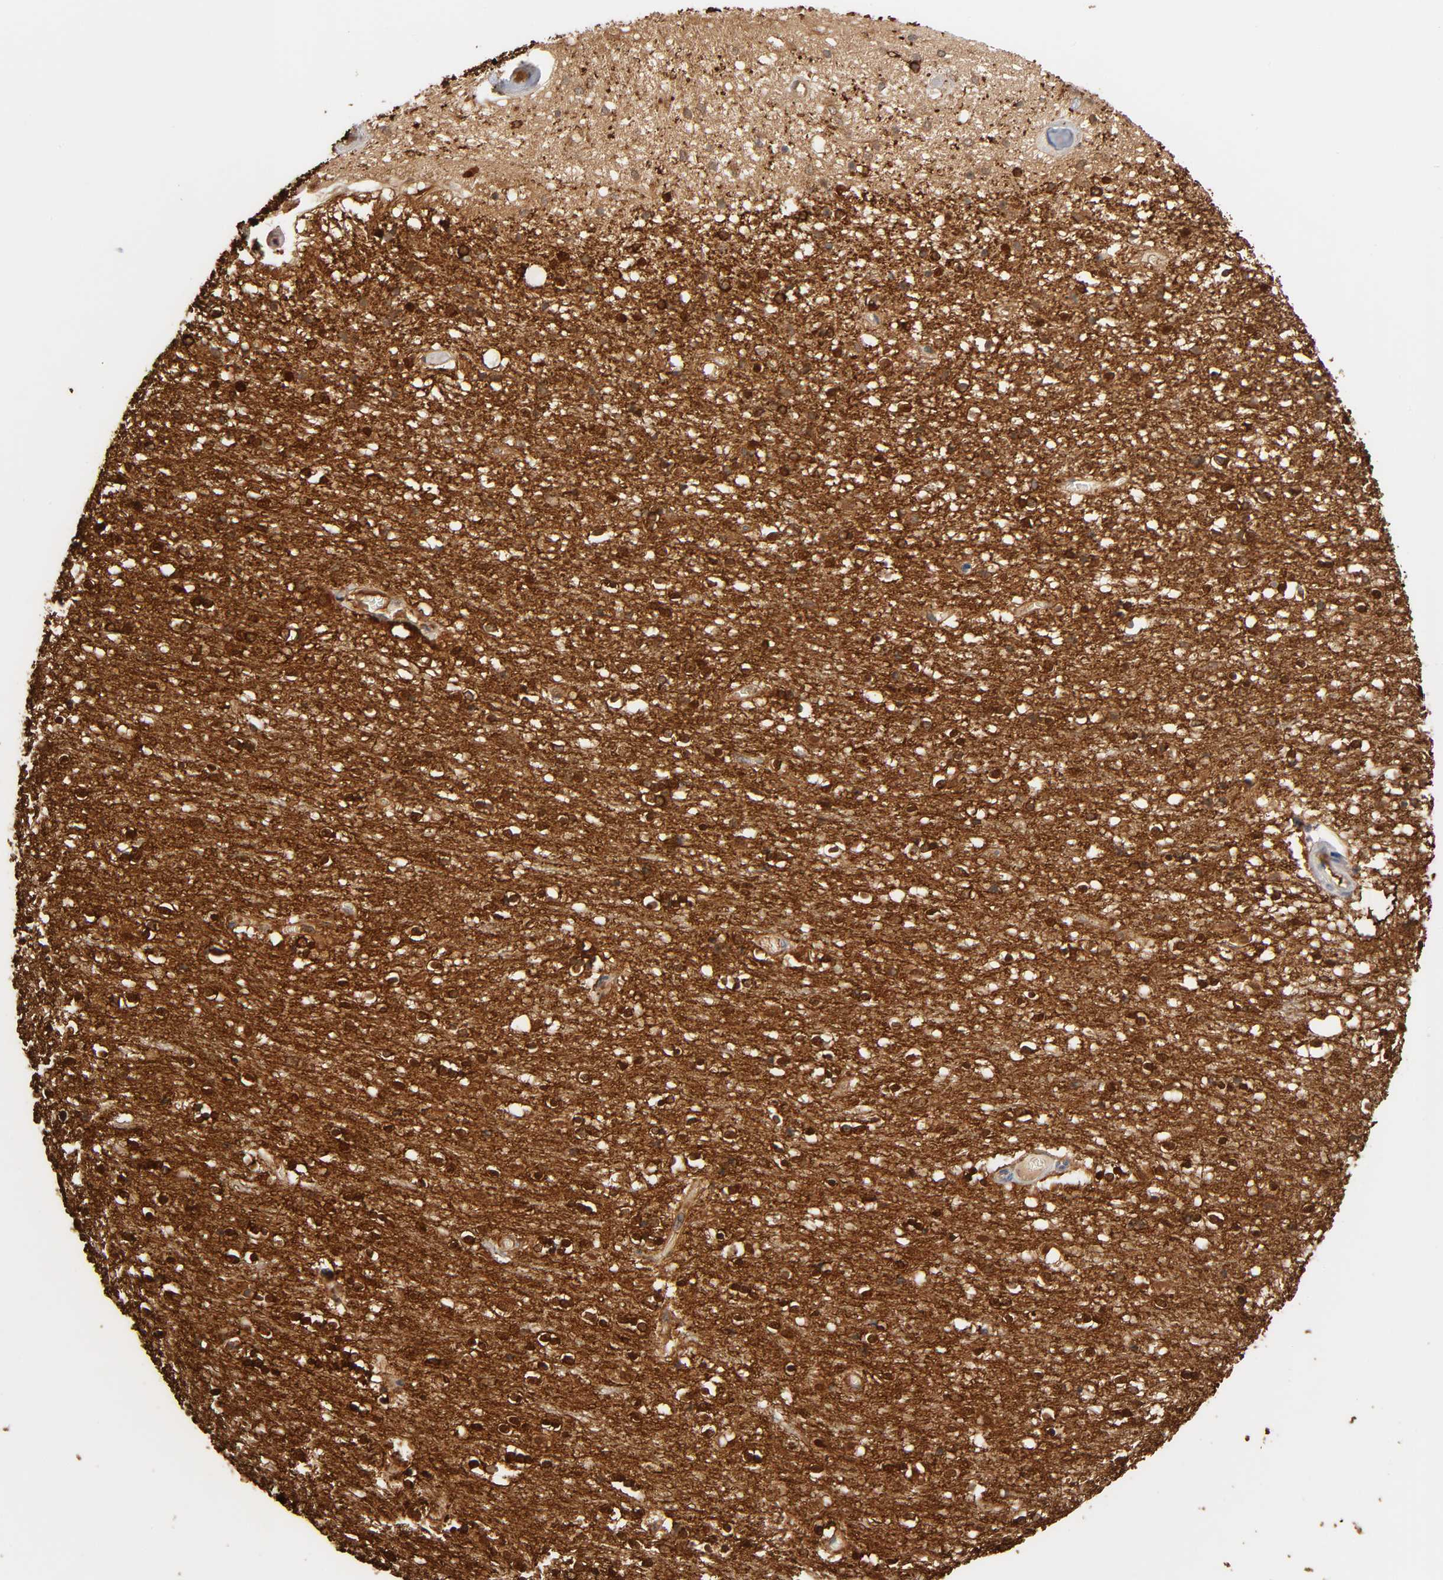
{"staining": {"intensity": "strong", "quantity": ">75%", "location": "nuclear"}, "tissue": "caudate", "cell_type": "Glial cells", "image_type": "normal", "snomed": [{"axis": "morphology", "description": "Normal tissue, NOS"}, {"axis": "topography", "description": "Lateral ventricle wall"}], "caption": "Unremarkable caudate was stained to show a protein in brown. There is high levels of strong nuclear staining in approximately >75% of glial cells. (Brightfield microscopy of DAB IHC at high magnification).", "gene": "BIN1", "patient": {"sex": "female", "age": 54}}